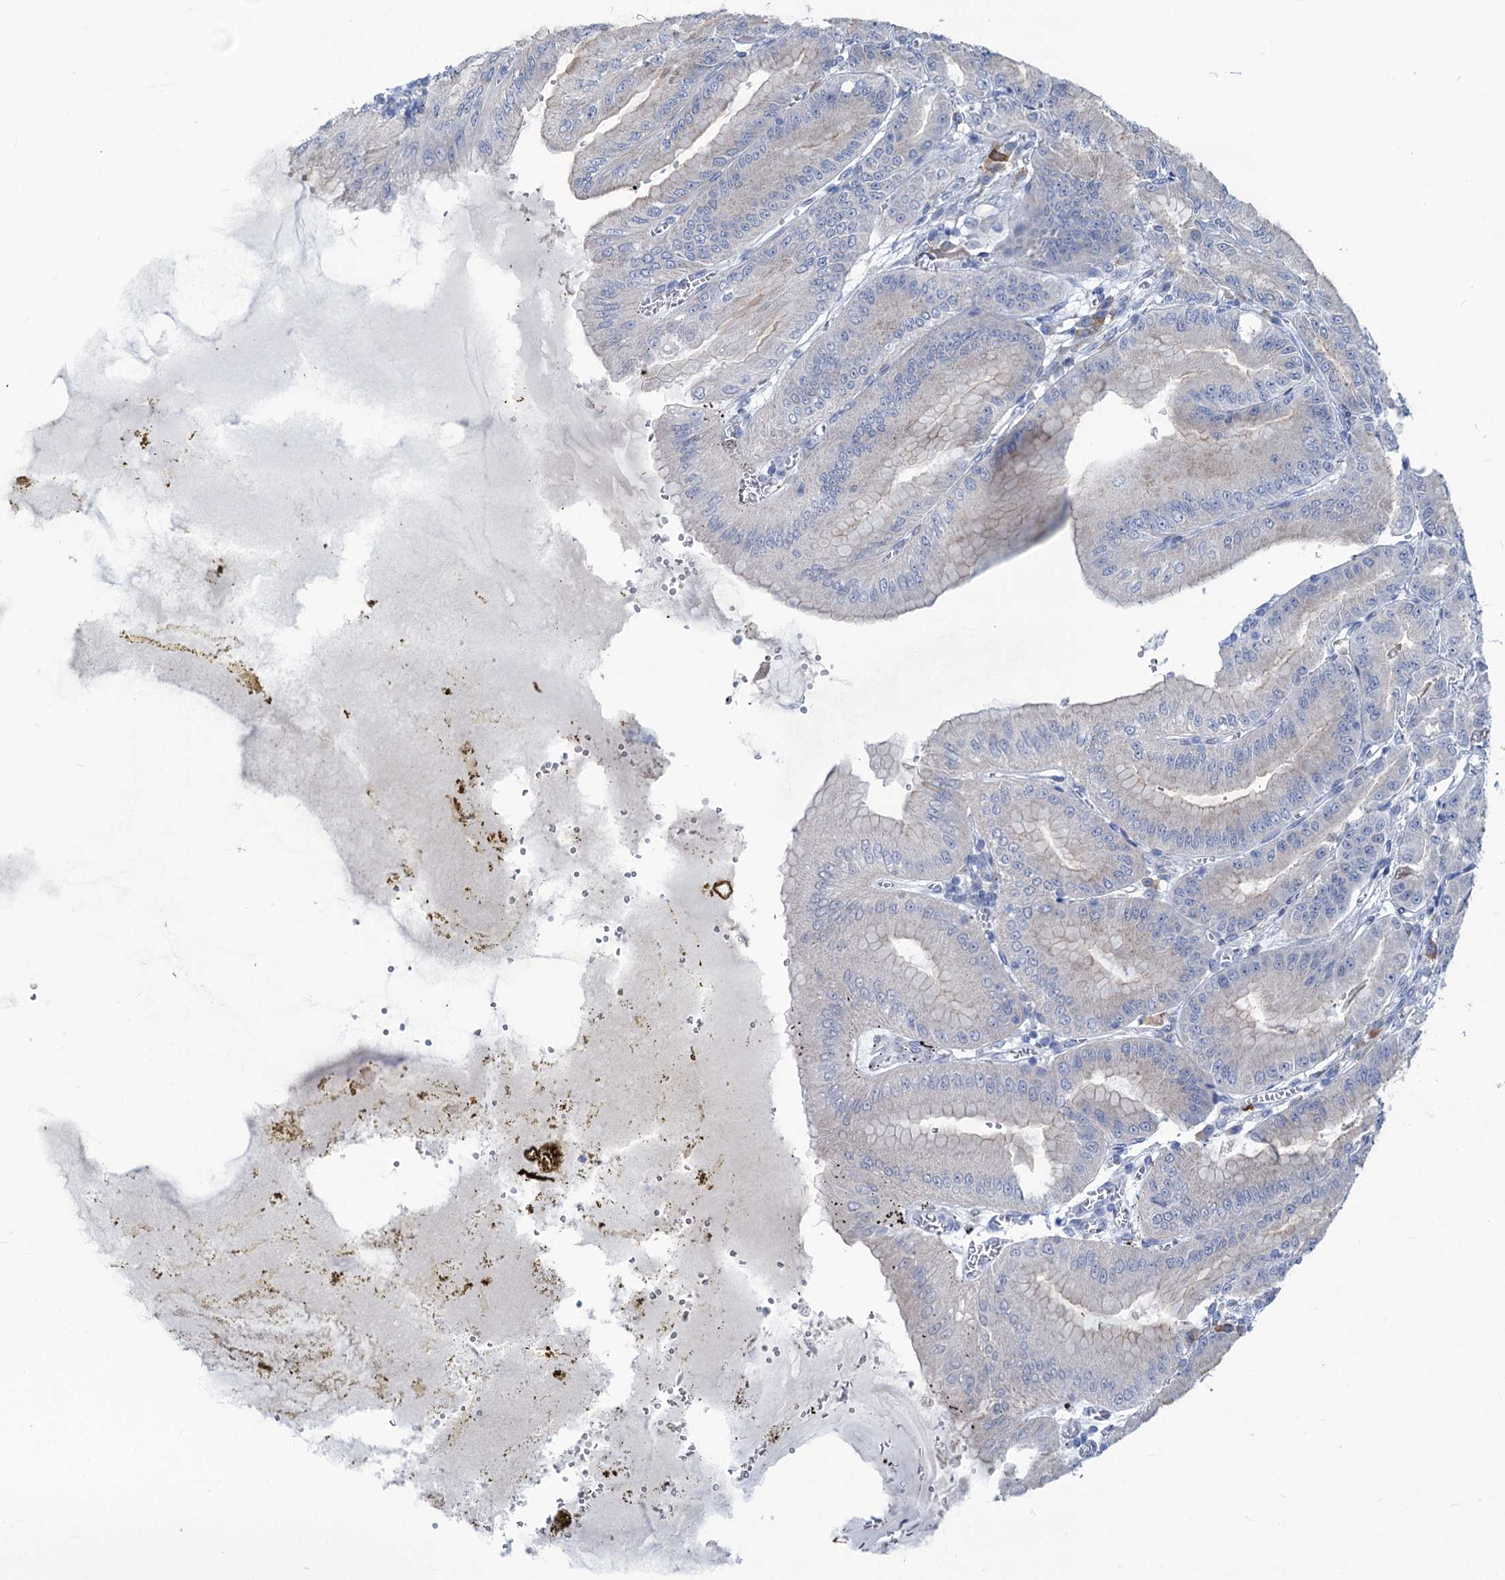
{"staining": {"intensity": "moderate", "quantity": "25%-75%", "location": "cytoplasmic/membranous"}, "tissue": "stomach", "cell_type": "Glandular cells", "image_type": "normal", "snomed": [{"axis": "morphology", "description": "Normal tissue, NOS"}, {"axis": "topography", "description": "Stomach, upper"}, {"axis": "topography", "description": "Stomach, lower"}], "caption": "Glandular cells demonstrate medium levels of moderate cytoplasmic/membranous expression in about 25%-75% of cells in normal human stomach. (Brightfield microscopy of DAB IHC at high magnification).", "gene": "NEU3", "patient": {"sex": "male", "age": 71}}